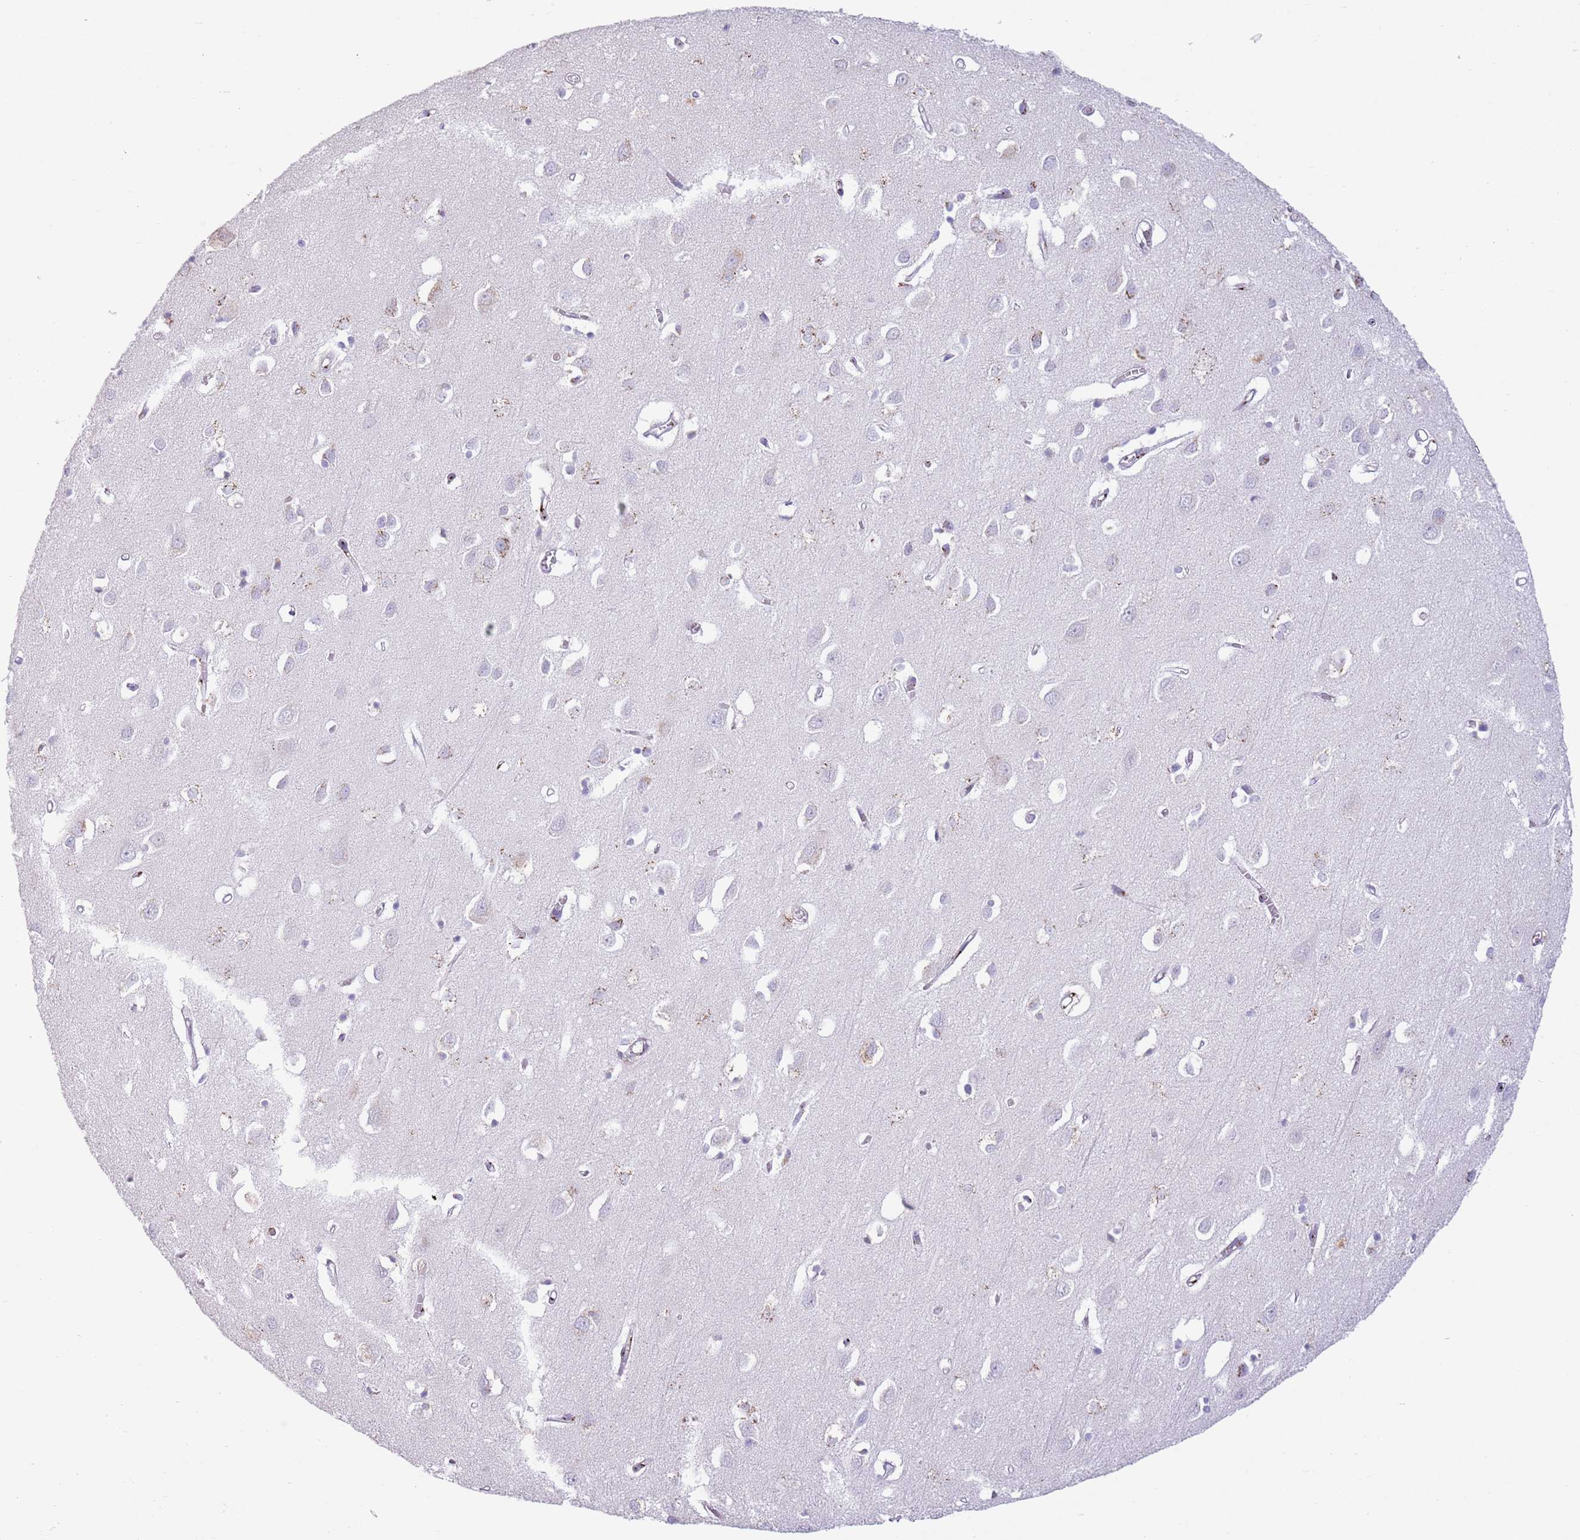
{"staining": {"intensity": "negative", "quantity": "none", "location": "none"}, "tissue": "cerebral cortex", "cell_type": "Endothelial cells", "image_type": "normal", "snomed": [{"axis": "morphology", "description": "Normal tissue, NOS"}, {"axis": "topography", "description": "Cerebral cortex"}], "caption": "This is a micrograph of IHC staining of normal cerebral cortex, which shows no positivity in endothelial cells.", "gene": "C20orf96", "patient": {"sex": "female", "age": 64}}